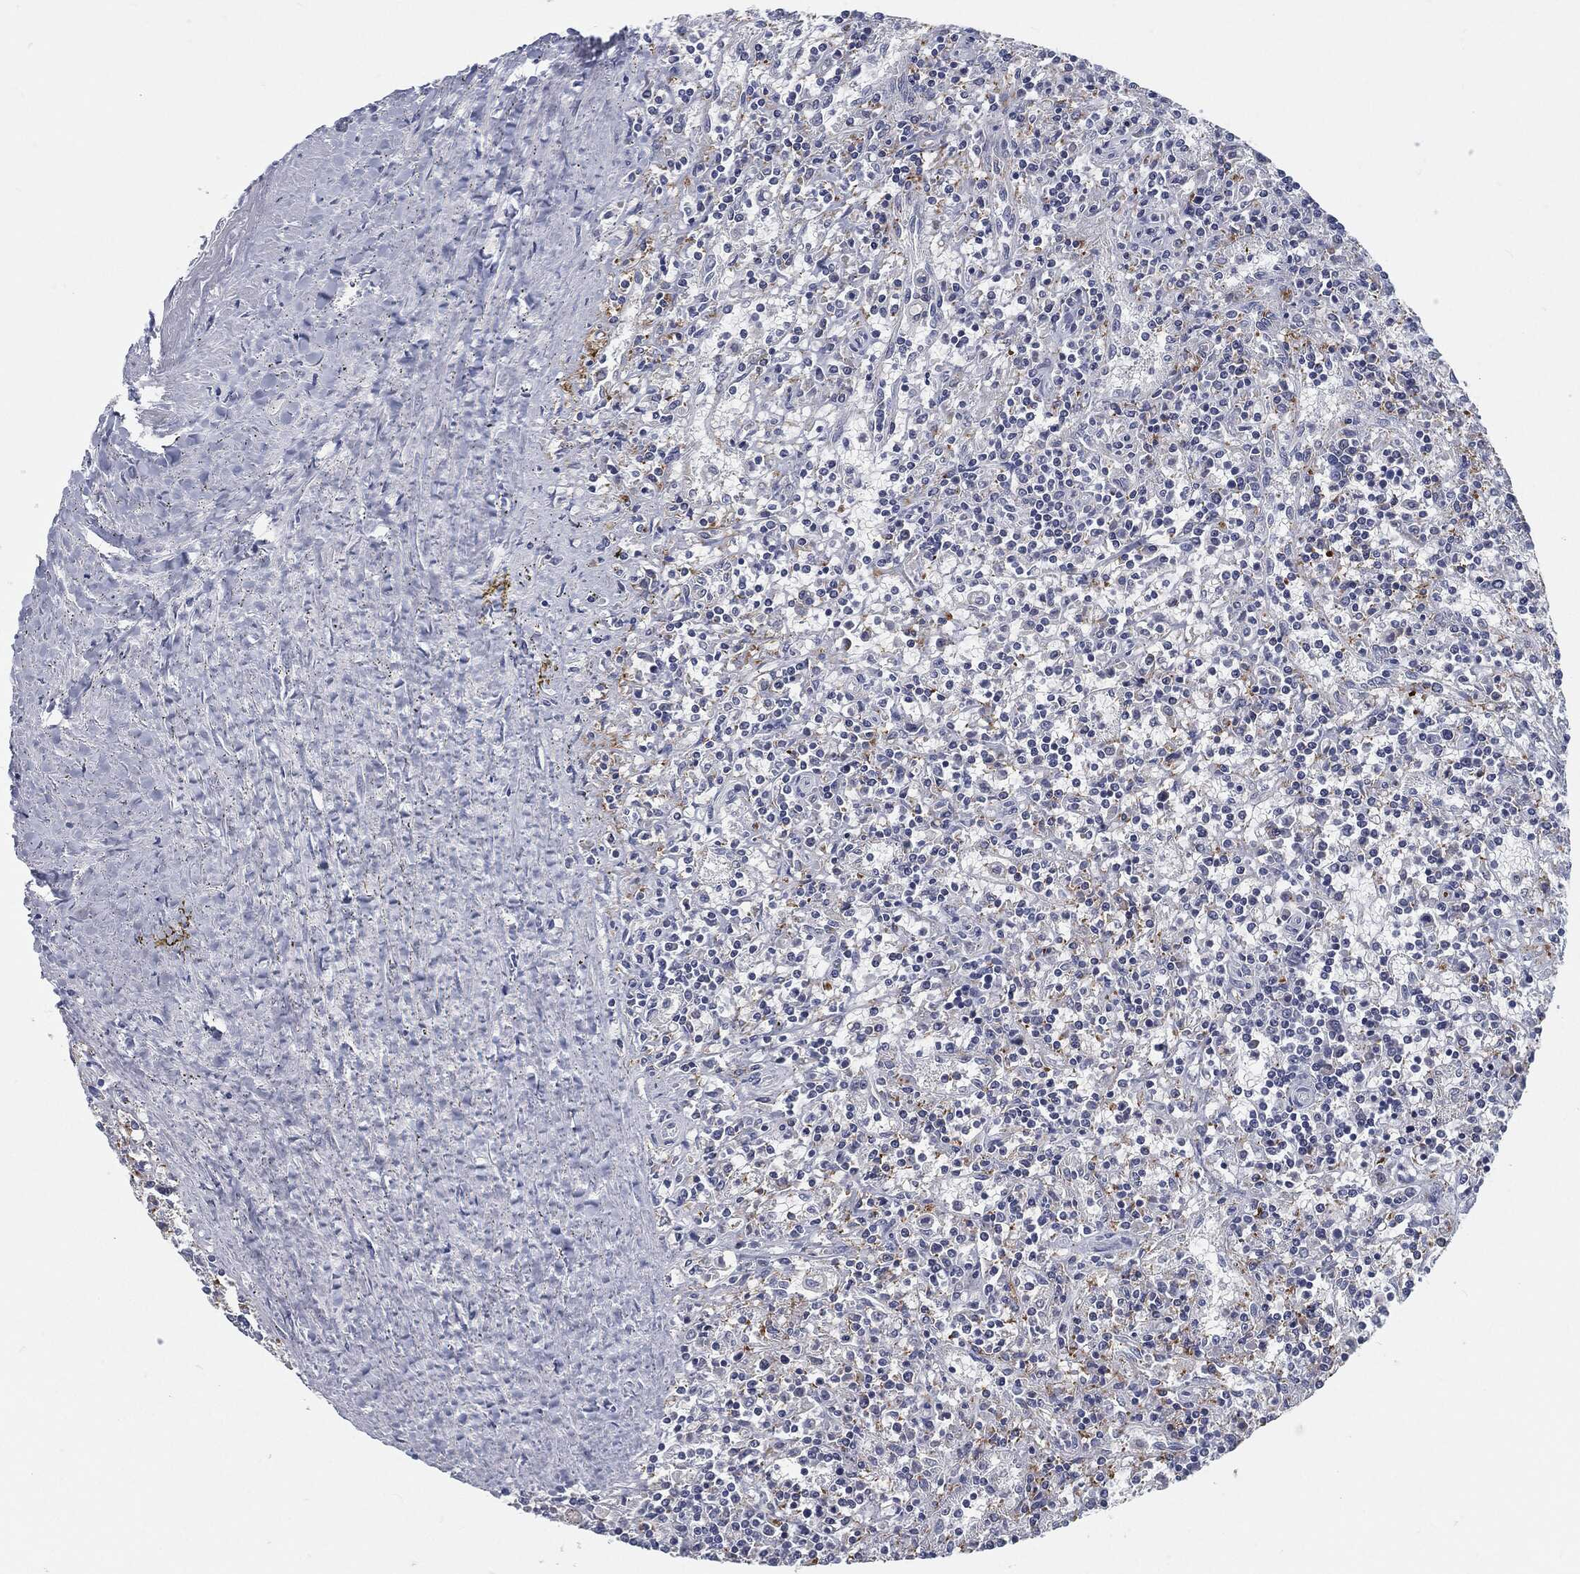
{"staining": {"intensity": "negative", "quantity": "none", "location": "none"}, "tissue": "lymphoma", "cell_type": "Tumor cells", "image_type": "cancer", "snomed": [{"axis": "morphology", "description": "Malignant lymphoma, non-Hodgkin's type, Low grade"}, {"axis": "topography", "description": "Spleen"}], "caption": "This is an IHC image of lymphoma. There is no positivity in tumor cells.", "gene": "PROM1", "patient": {"sex": "male", "age": 62}}